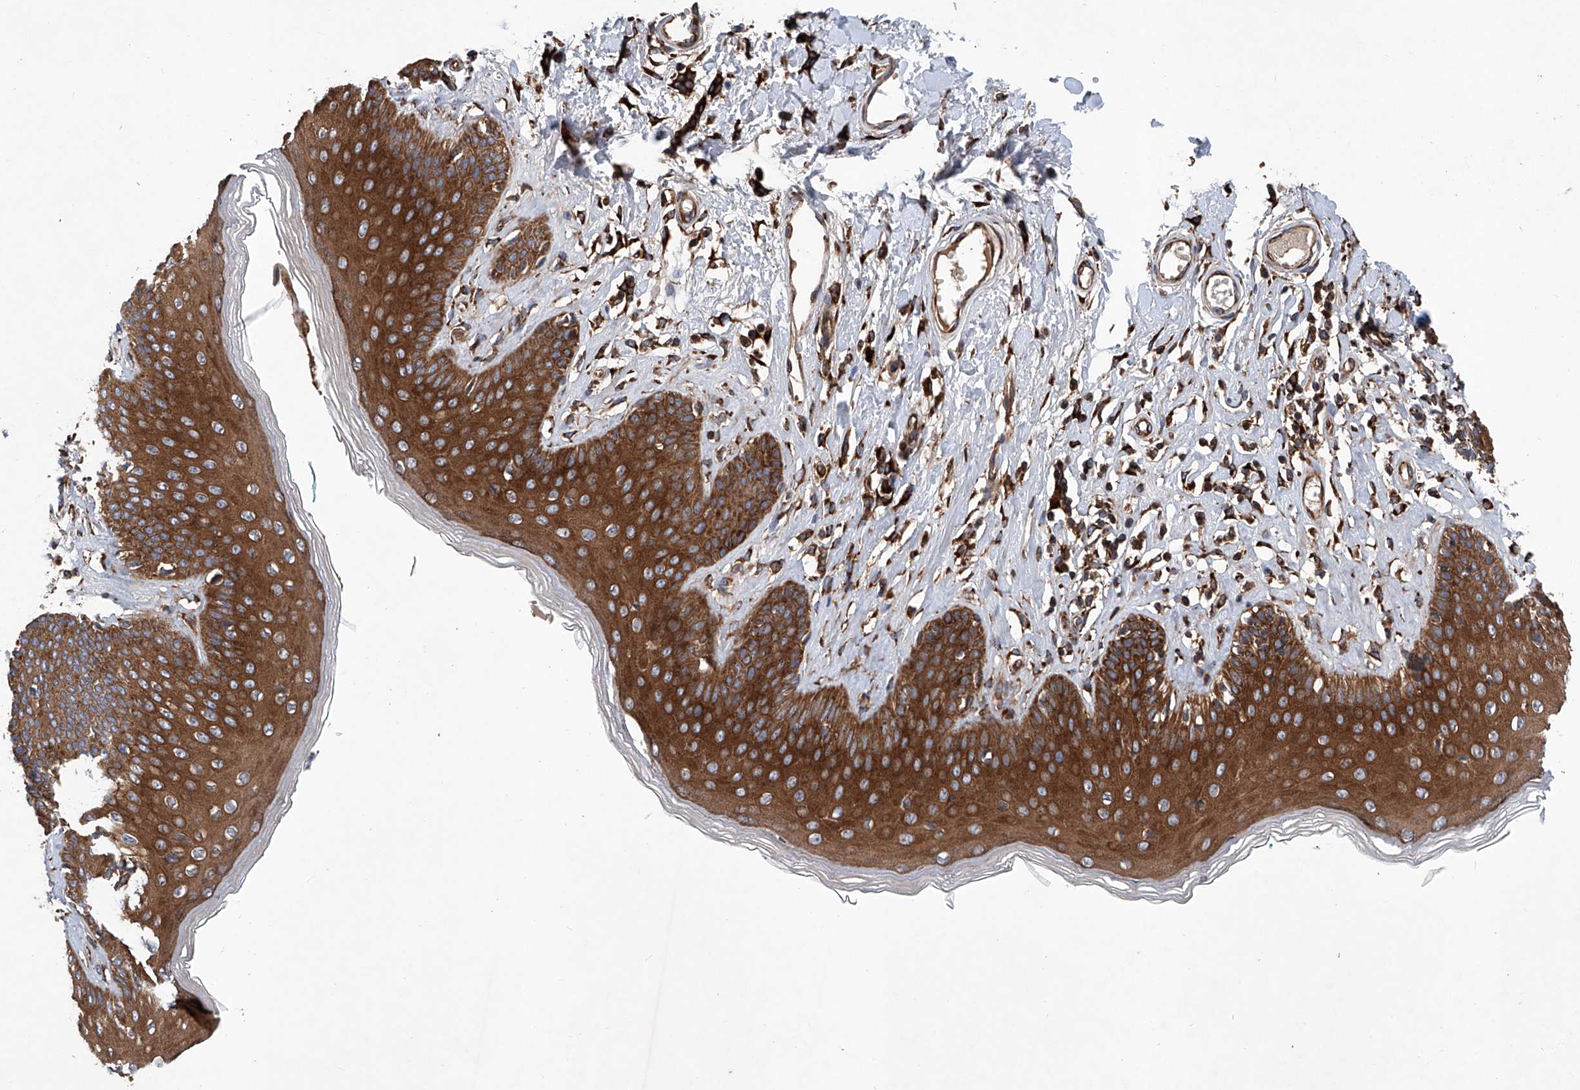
{"staining": {"intensity": "strong", "quantity": ">75%", "location": "cytoplasmic/membranous"}, "tissue": "skin", "cell_type": "Epidermal cells", "image_type": "normal", "snomed": [{"axis": "morphology", "description": "Normal tissue, NOS"}, {"axis": "morphology", "description": "Squamous cell carcinoma, NOS"}, {"axis": "topography", "description": "Vulva"}], "caption": "Immunohistochemical staining of benign human skin exhibits >75% levels of strong cytoplasmic/membranous protein expression in approximately >75% of epidermal cells.", "gene": "ASCC3", "patient": {"sex": "female", "age": 85}}